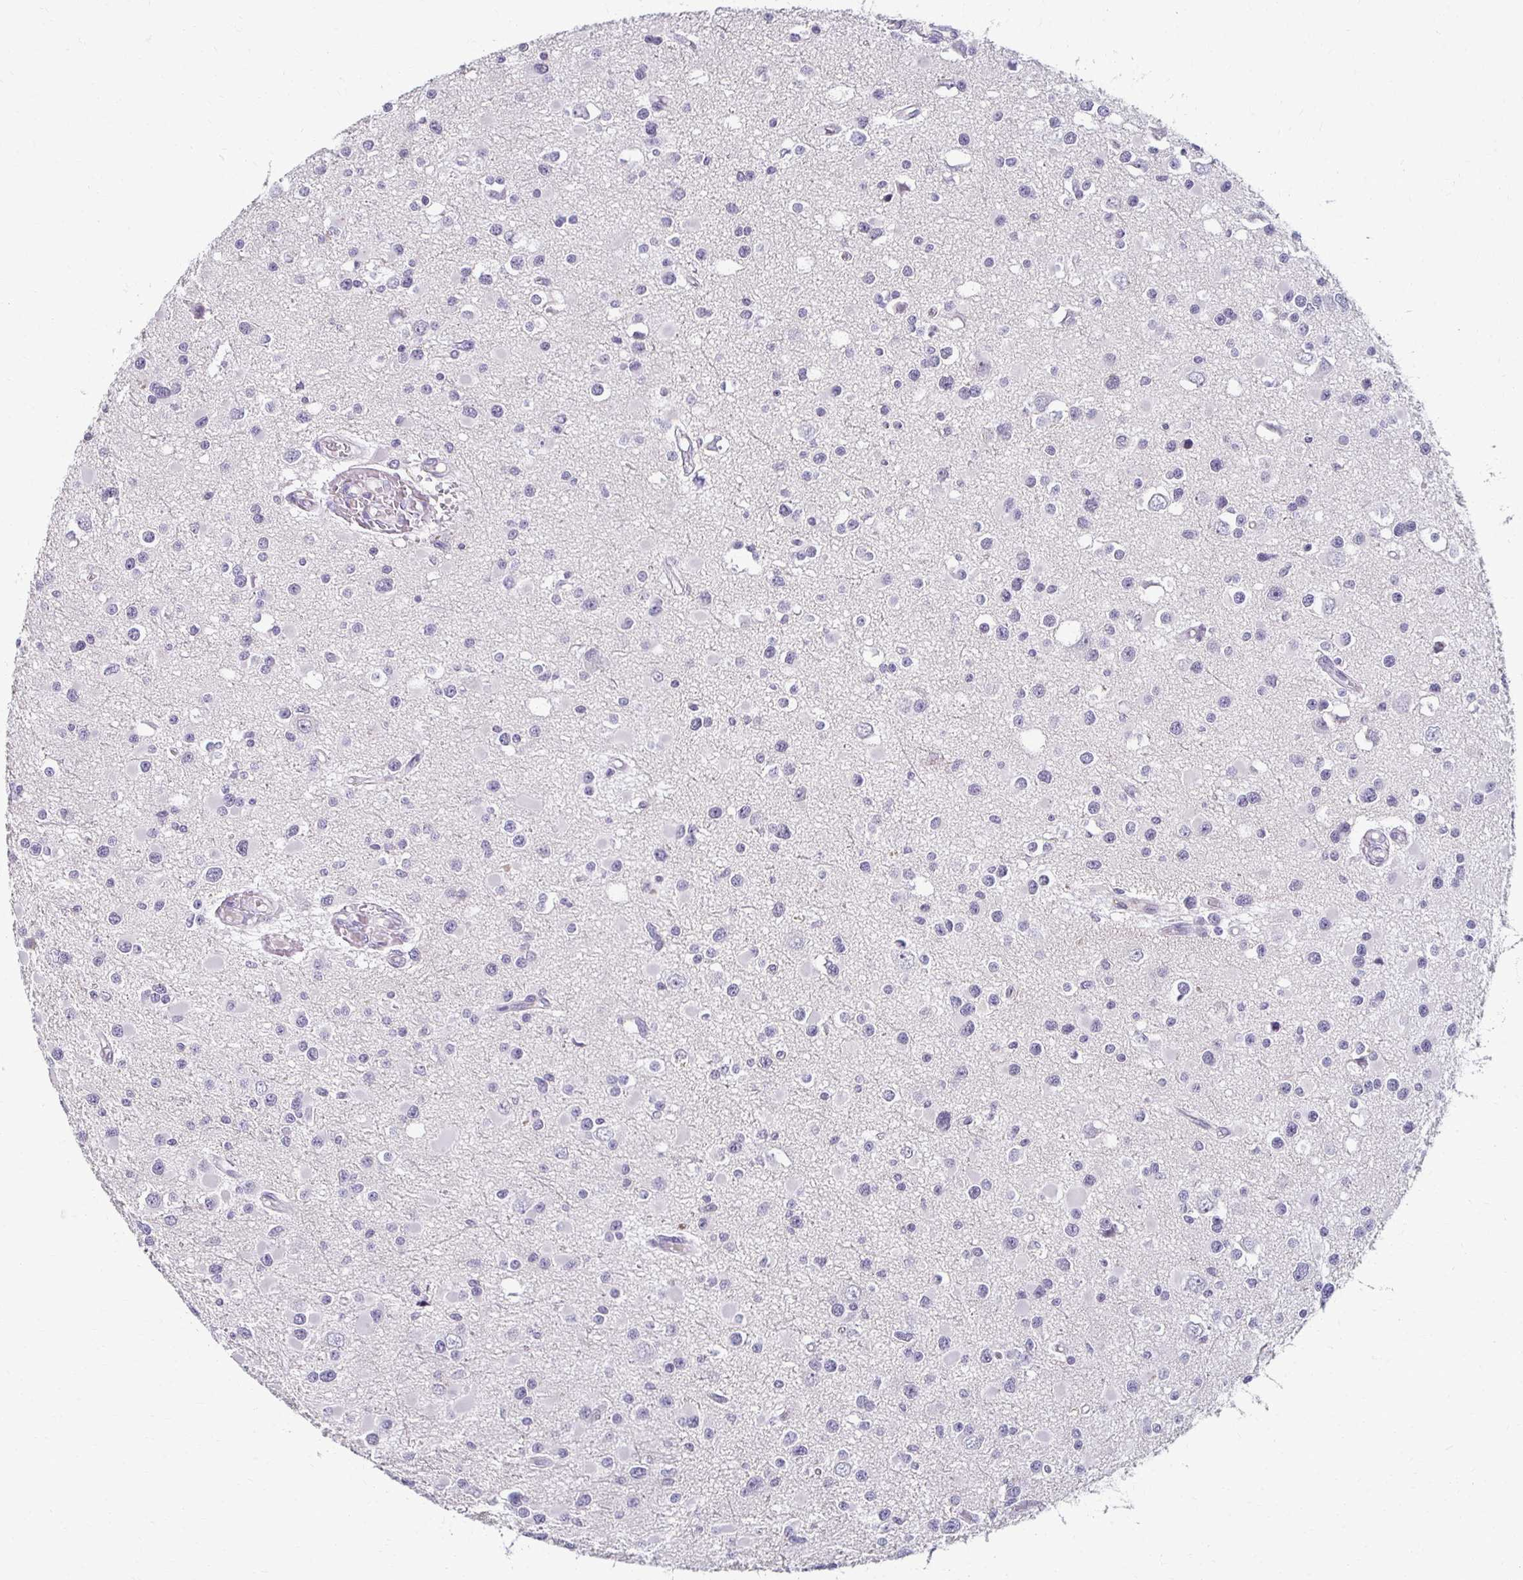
{"staining": {"intensity": "negative", "quantity": "none", "location": "none"}, "tissue": "glioma", "cell_type": "Tumor cells", "image_type": "cancer", "snomed": [{"axis": "morphology", "description": "Glioma, malignant, High grade"}, {"axis": "topography", "description": "Brain"}], "caption": "DAB (3,3'-diaminobenzidine) immunohistochemical staining of glioma shows no significant staining in tumor cells.", "gene": "FOXO4", "patient": {"sex": "male", "age": 54}}